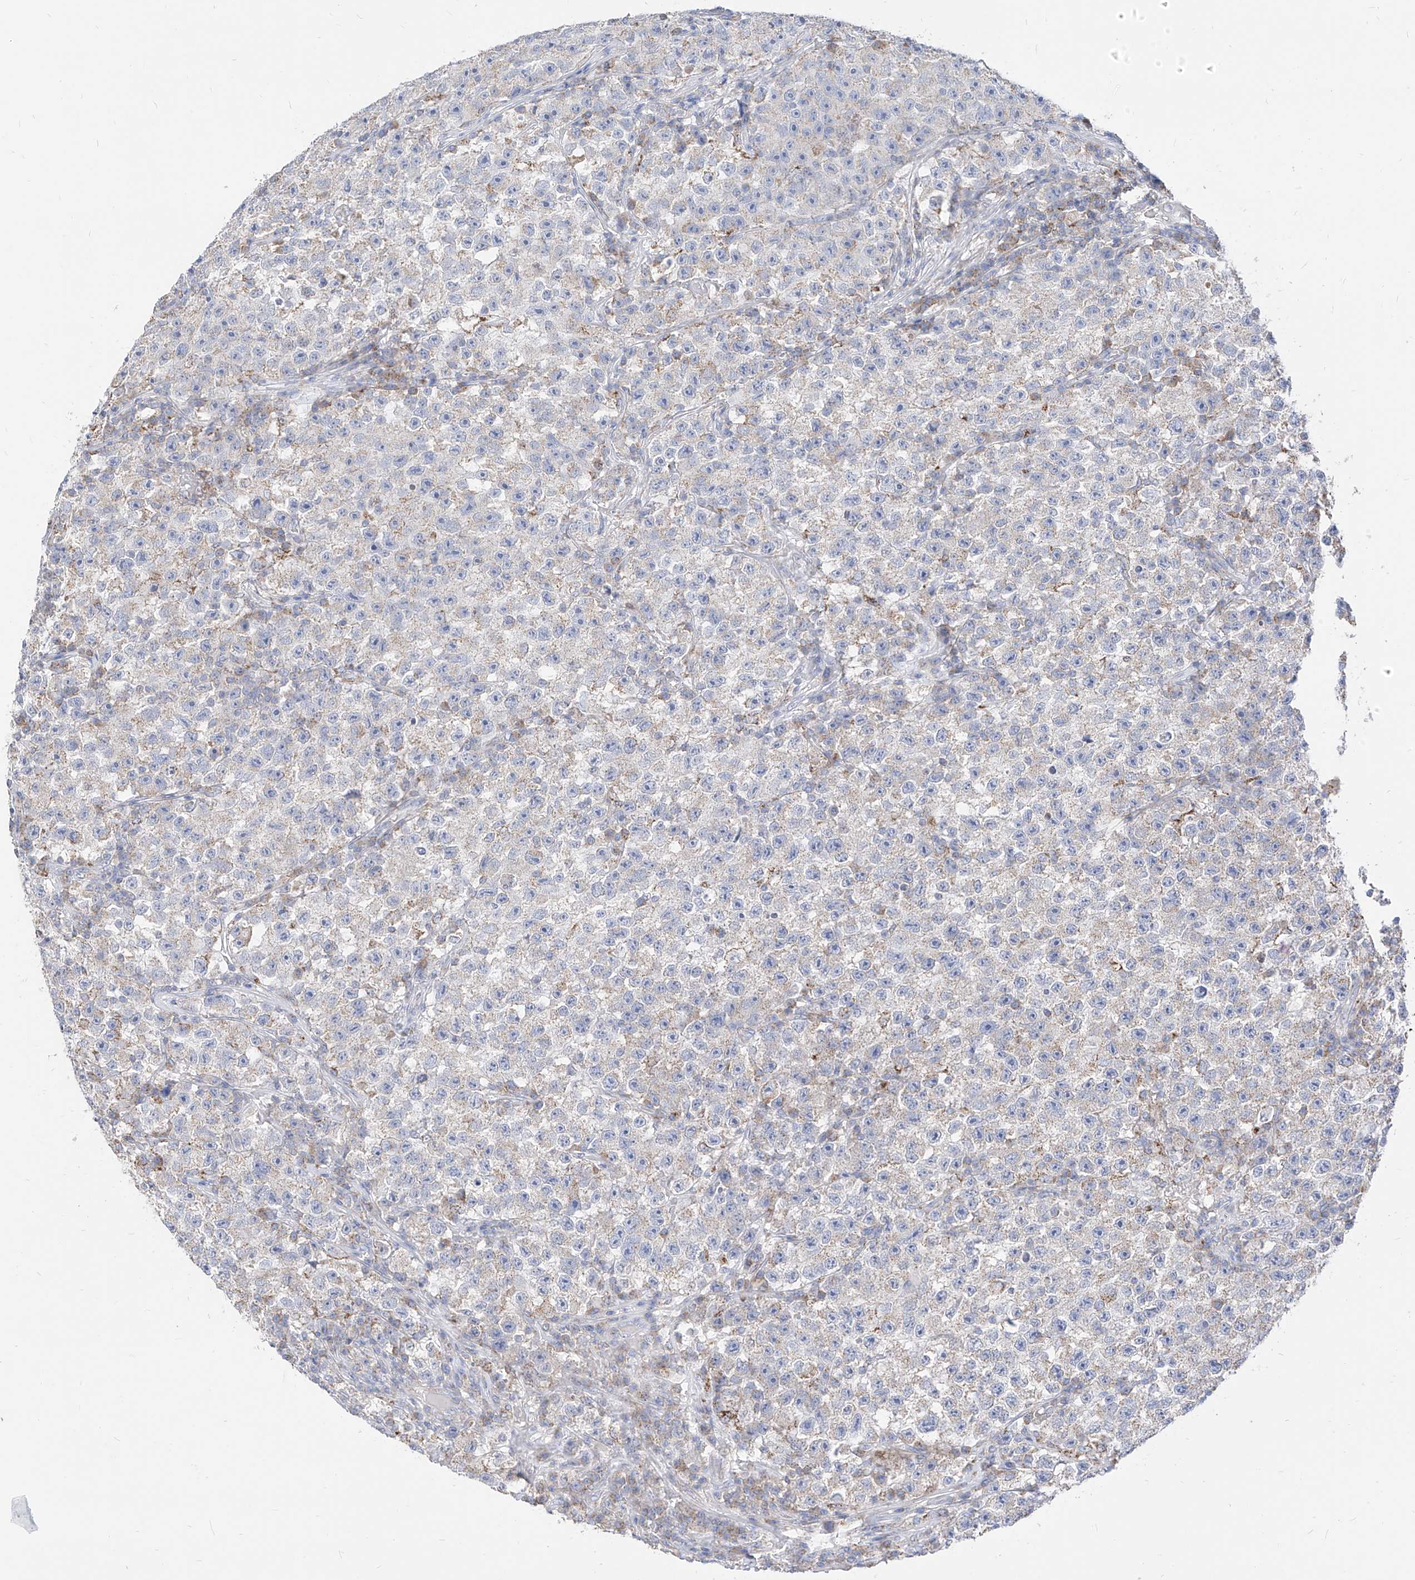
{"staining": {"intensity": "negative", "quantity": "none", "location": "none"}, "tissue": "testis cancer", "cell_type": "Tumor cells", "image_type": "cancer", "snomed": [{"axis": "morphology", "description": "Seminoma, NOS"}, {"axis": "topography", "description": "Testis"}], "caption": "Immunohistochemical staining of testis cancer exhibits no significant positivity in tumor cells.", "gene": "RASA2", "patient": {"sex": "male", "age": 22}}